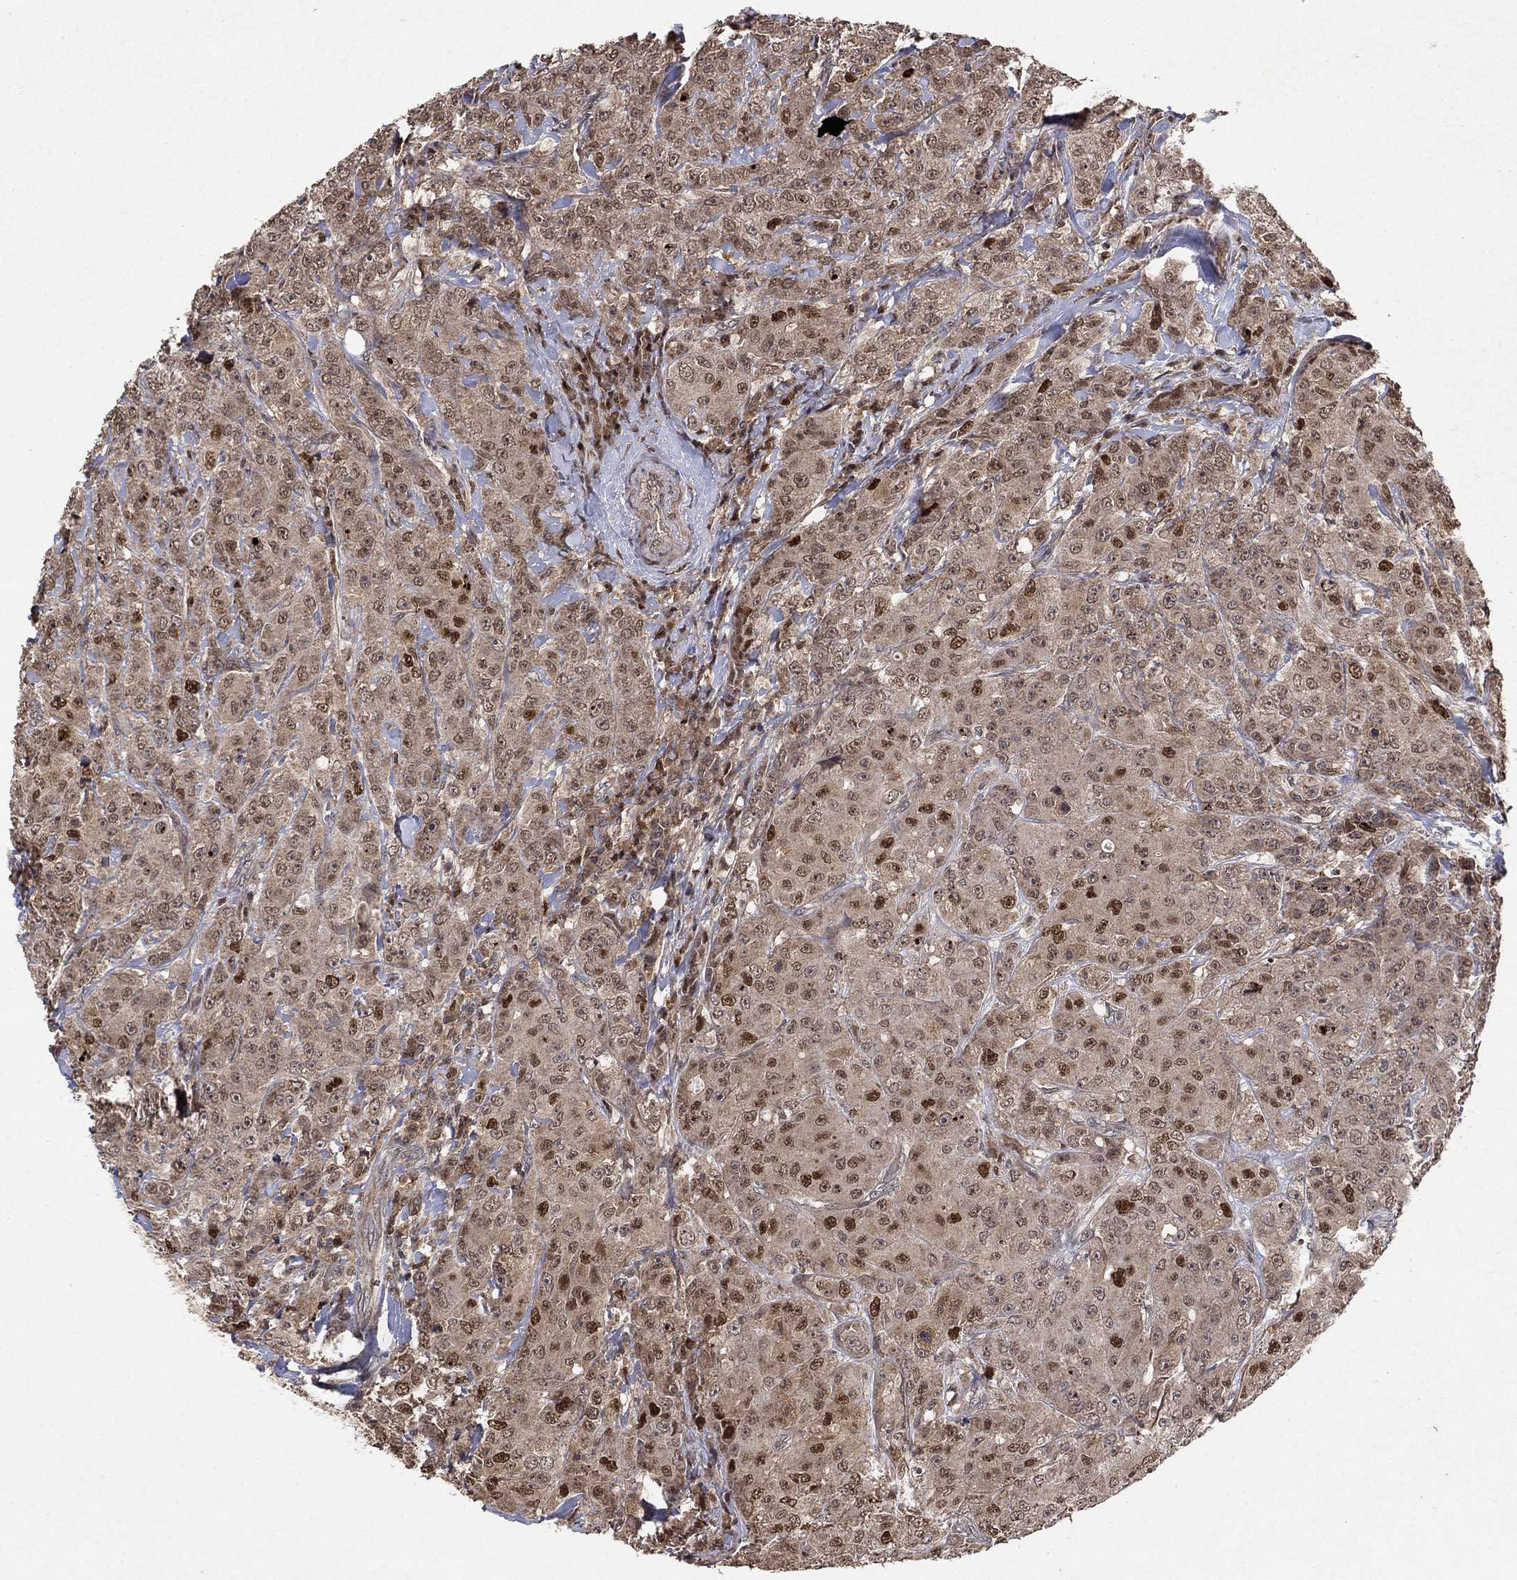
{"staining": {"intensity": "strong", "quantity": "<25%", "location": "cytoplasmic/membranous,nuclear"}, "tissue": "breast cancer", "cell_type": "Tumor cells", "image_type": "cancer", "snomed": [{"axis": "morphology", "description": "Duct carcinoma"}, {"axis": "topography", "description": "Breast"}], "caption": "Immunohistochemistry (IHC) photomicrograph of neoplastic tissue: human breast infiltrating ductal carcinoma stained using immunohistochemistry shows medium levels of strong protein expression localized specifically in the cytoplasmic/membranous and nuclear of tumor cells, appearing as a cytoplasmic/membranous and nuclear brown color.", "gene": "CCDC66", "patient": {"sex": "female", "age": 43}}